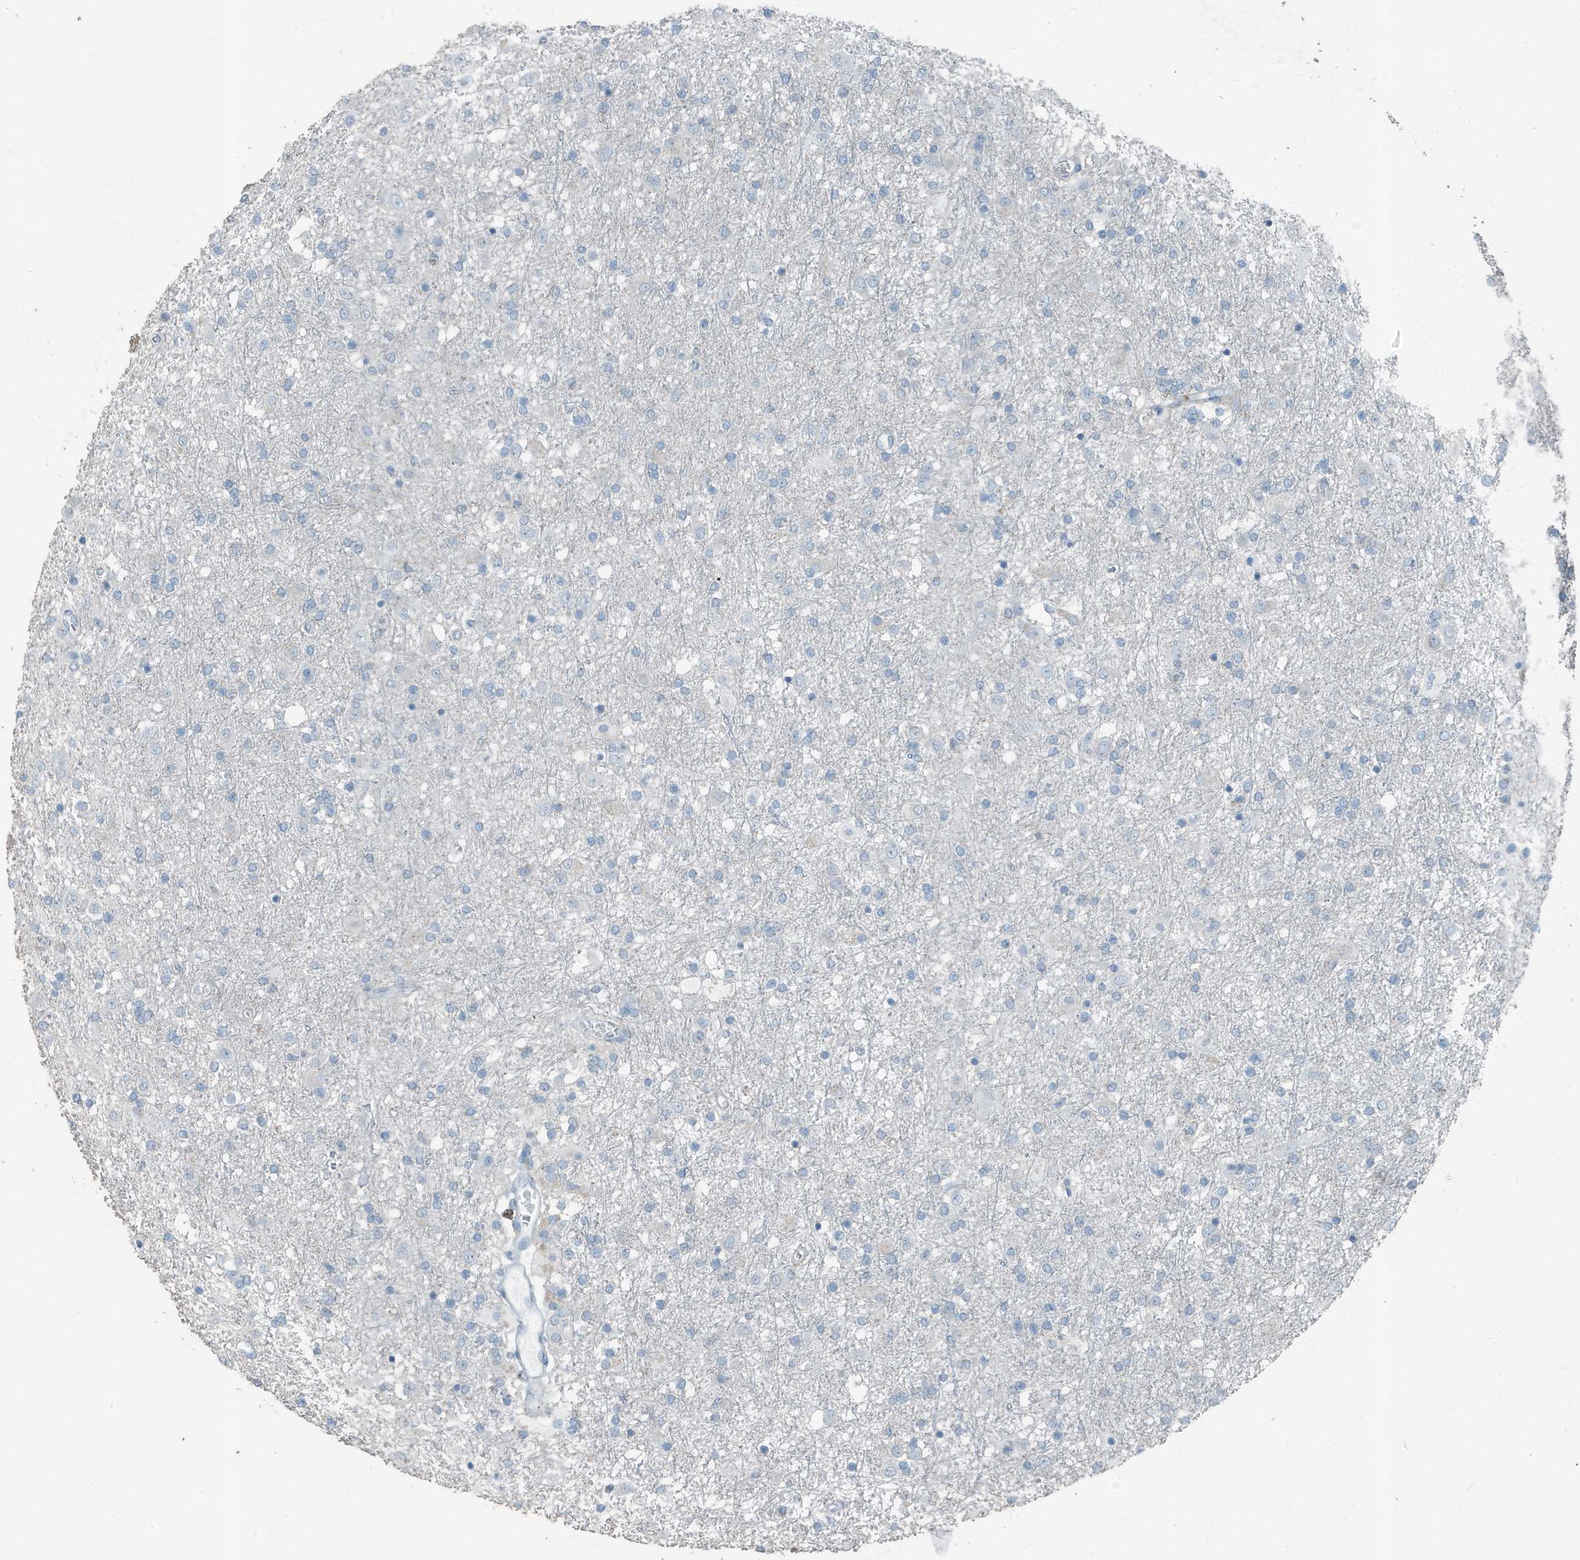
{"staining": {"intensity": "negative", "quantity": "none", "location": "none"}, "tissue": "glioma", "cell_type": "Tumor cells", "image_type": "cancer", "snomed": [{"axis": "morphology", "description": "Glioma, malignant, Low grade"}, {"axis": "topography", "description": "Brain"}], "caption": "Immunohistochemical staining of low-grade glioma (malignant) reveals no significant positivity in tumor cells.", "gene": "FAM162A", "patient": {"sex": "male", "age": 65}}